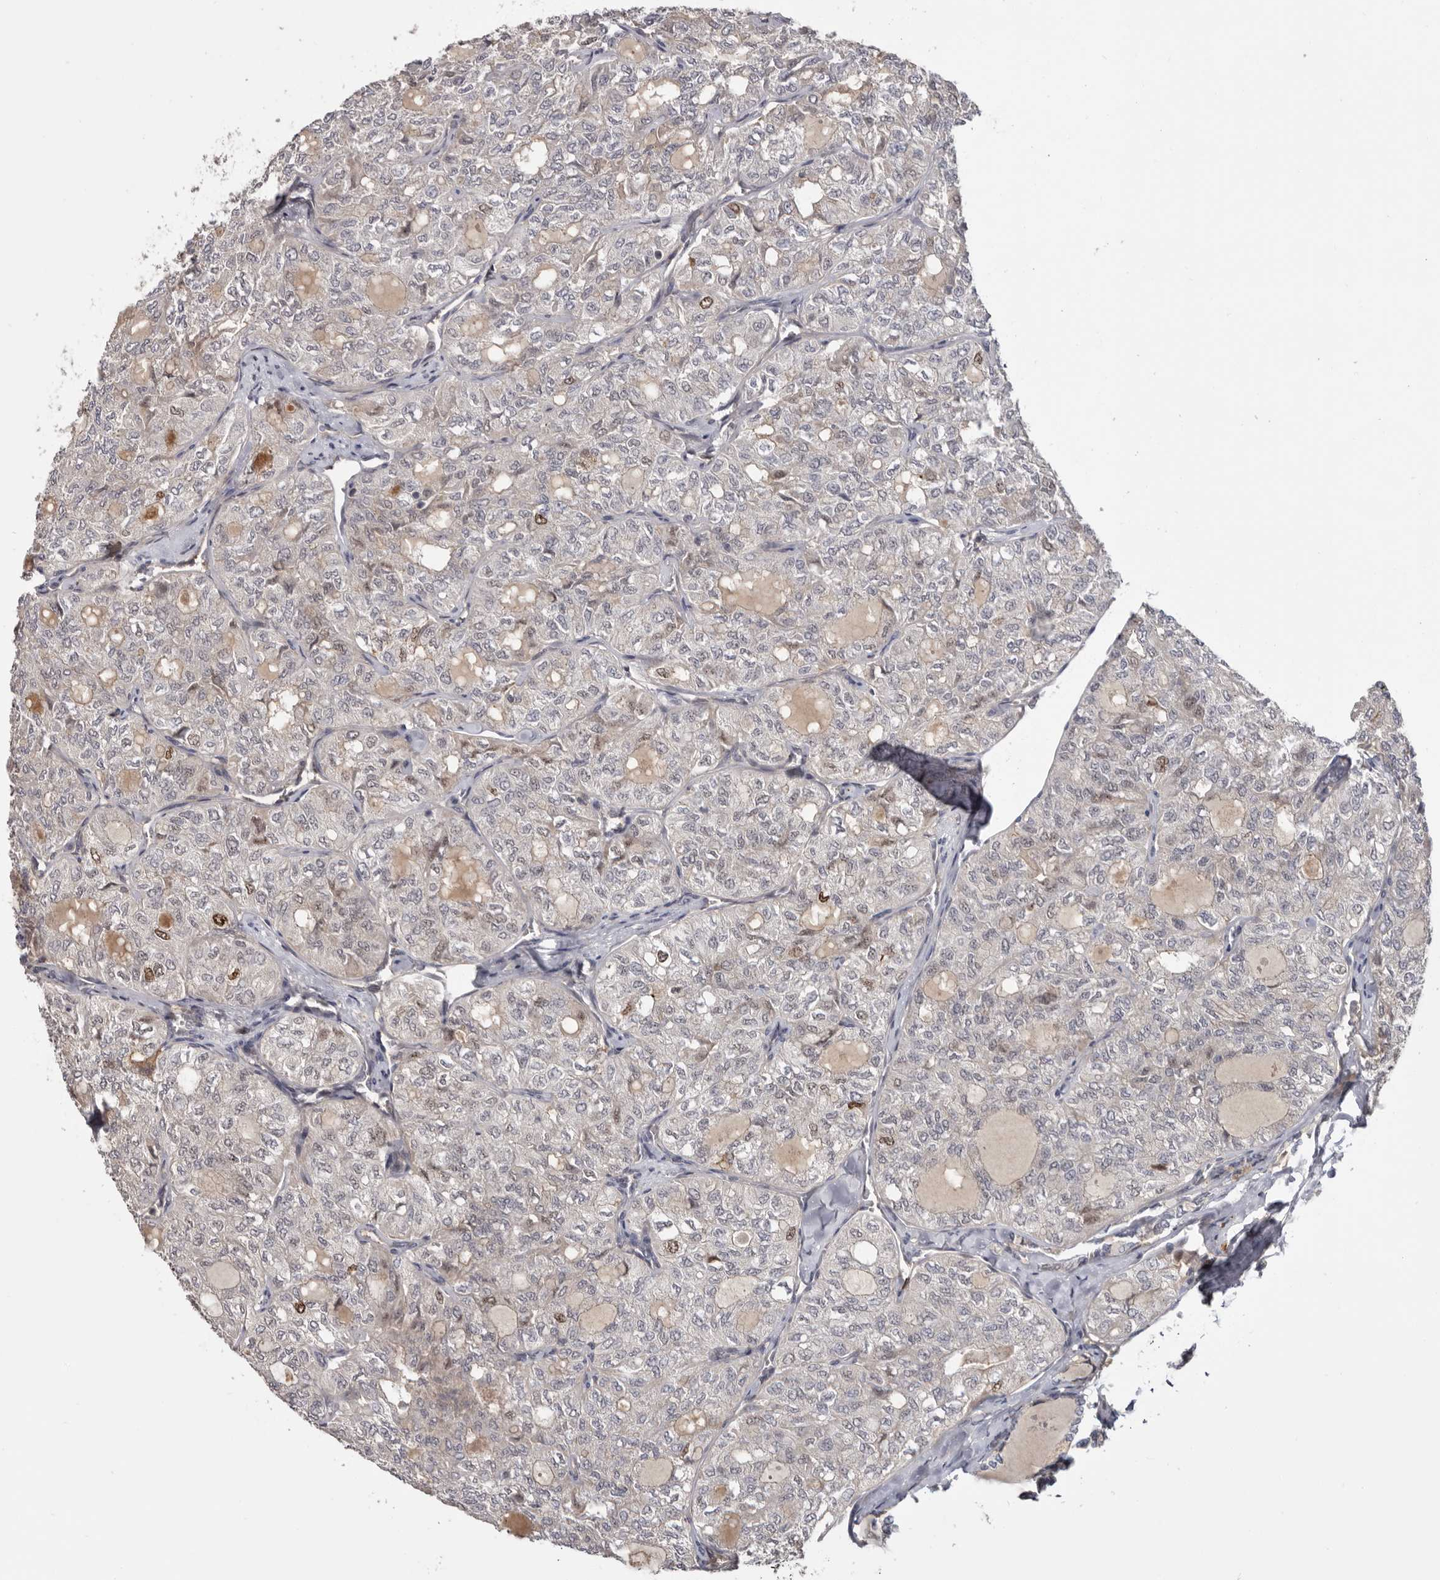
{"staining": {"intensity": "moderate", "quantity": "<25%", "location": "nuclear"}, "tissue": "thyroid cancer", "cell_type": "Tumor cells", "image_type": "cancer", "snomed": [{"axis": "morphology", "description": "Follicular adenoma carcinoma, NOS"}, {"axis": "topography", "description": "Thyroid gland"}], "caption": "Human thyroid follicular adenoma carcinoma stained with a protein marker demonstrates moderate staining in tumor cells.", "gene": "CDCA8", "patient": {"sex": "male", "age": 75}}